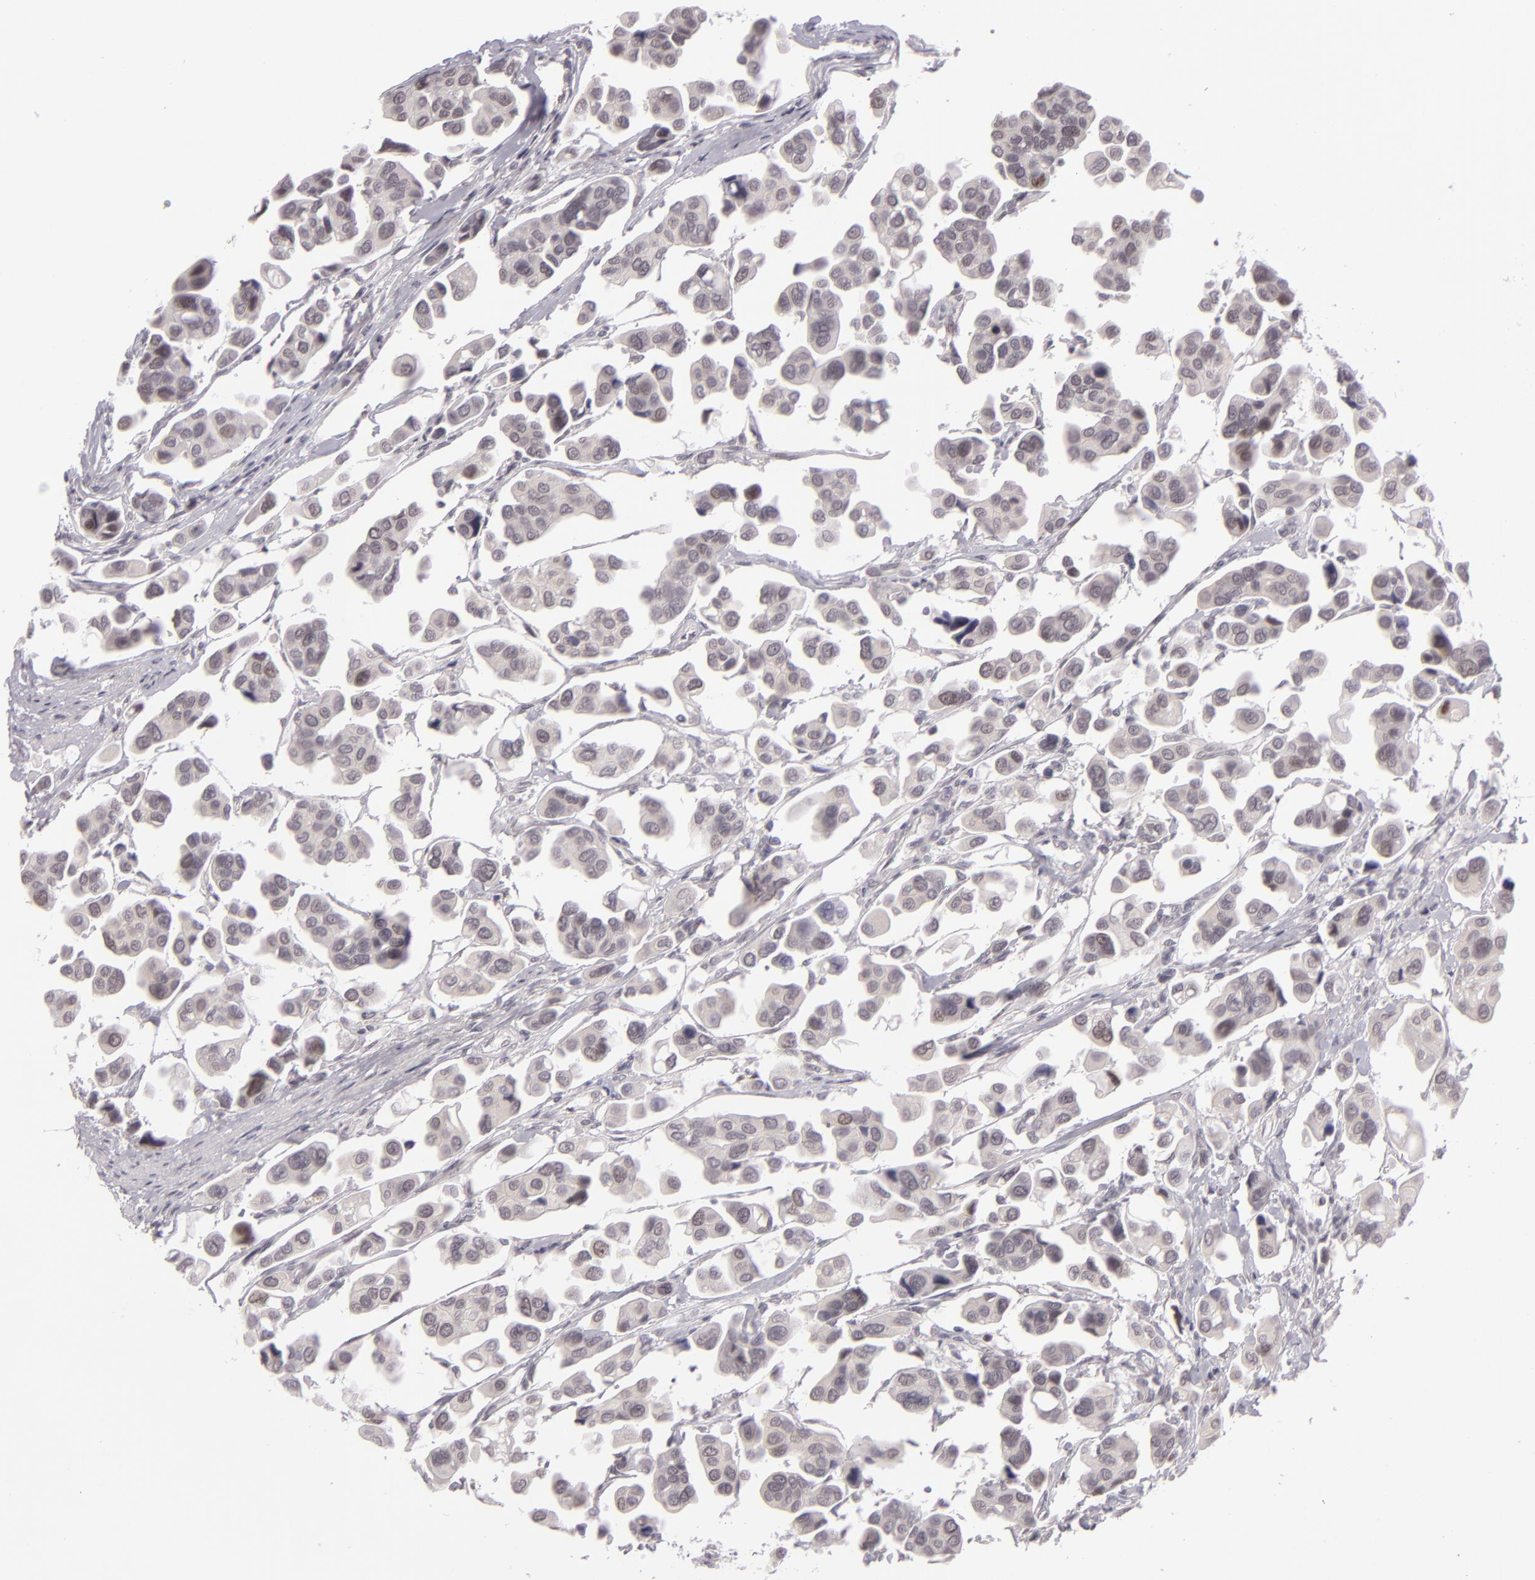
{"staining": {"intensity": "negative", "quantity": "none", "location": "none"}, "tissue": "urothelial cancer", "cell_type": "Tumor cells", "image_type": "cancer", "snomed": [{"axis": "morphology", "description": "Adenocarcinoma, NOS"}, {"axis": "topography", "description": "Urinary bladder"}], "caption": "This is an immunohistochemistry micrograph of urothelial cancer. There is no staining in tumor cells.", "gene": "ZNF205", "patient": {"sex": "male", "age": 61}}